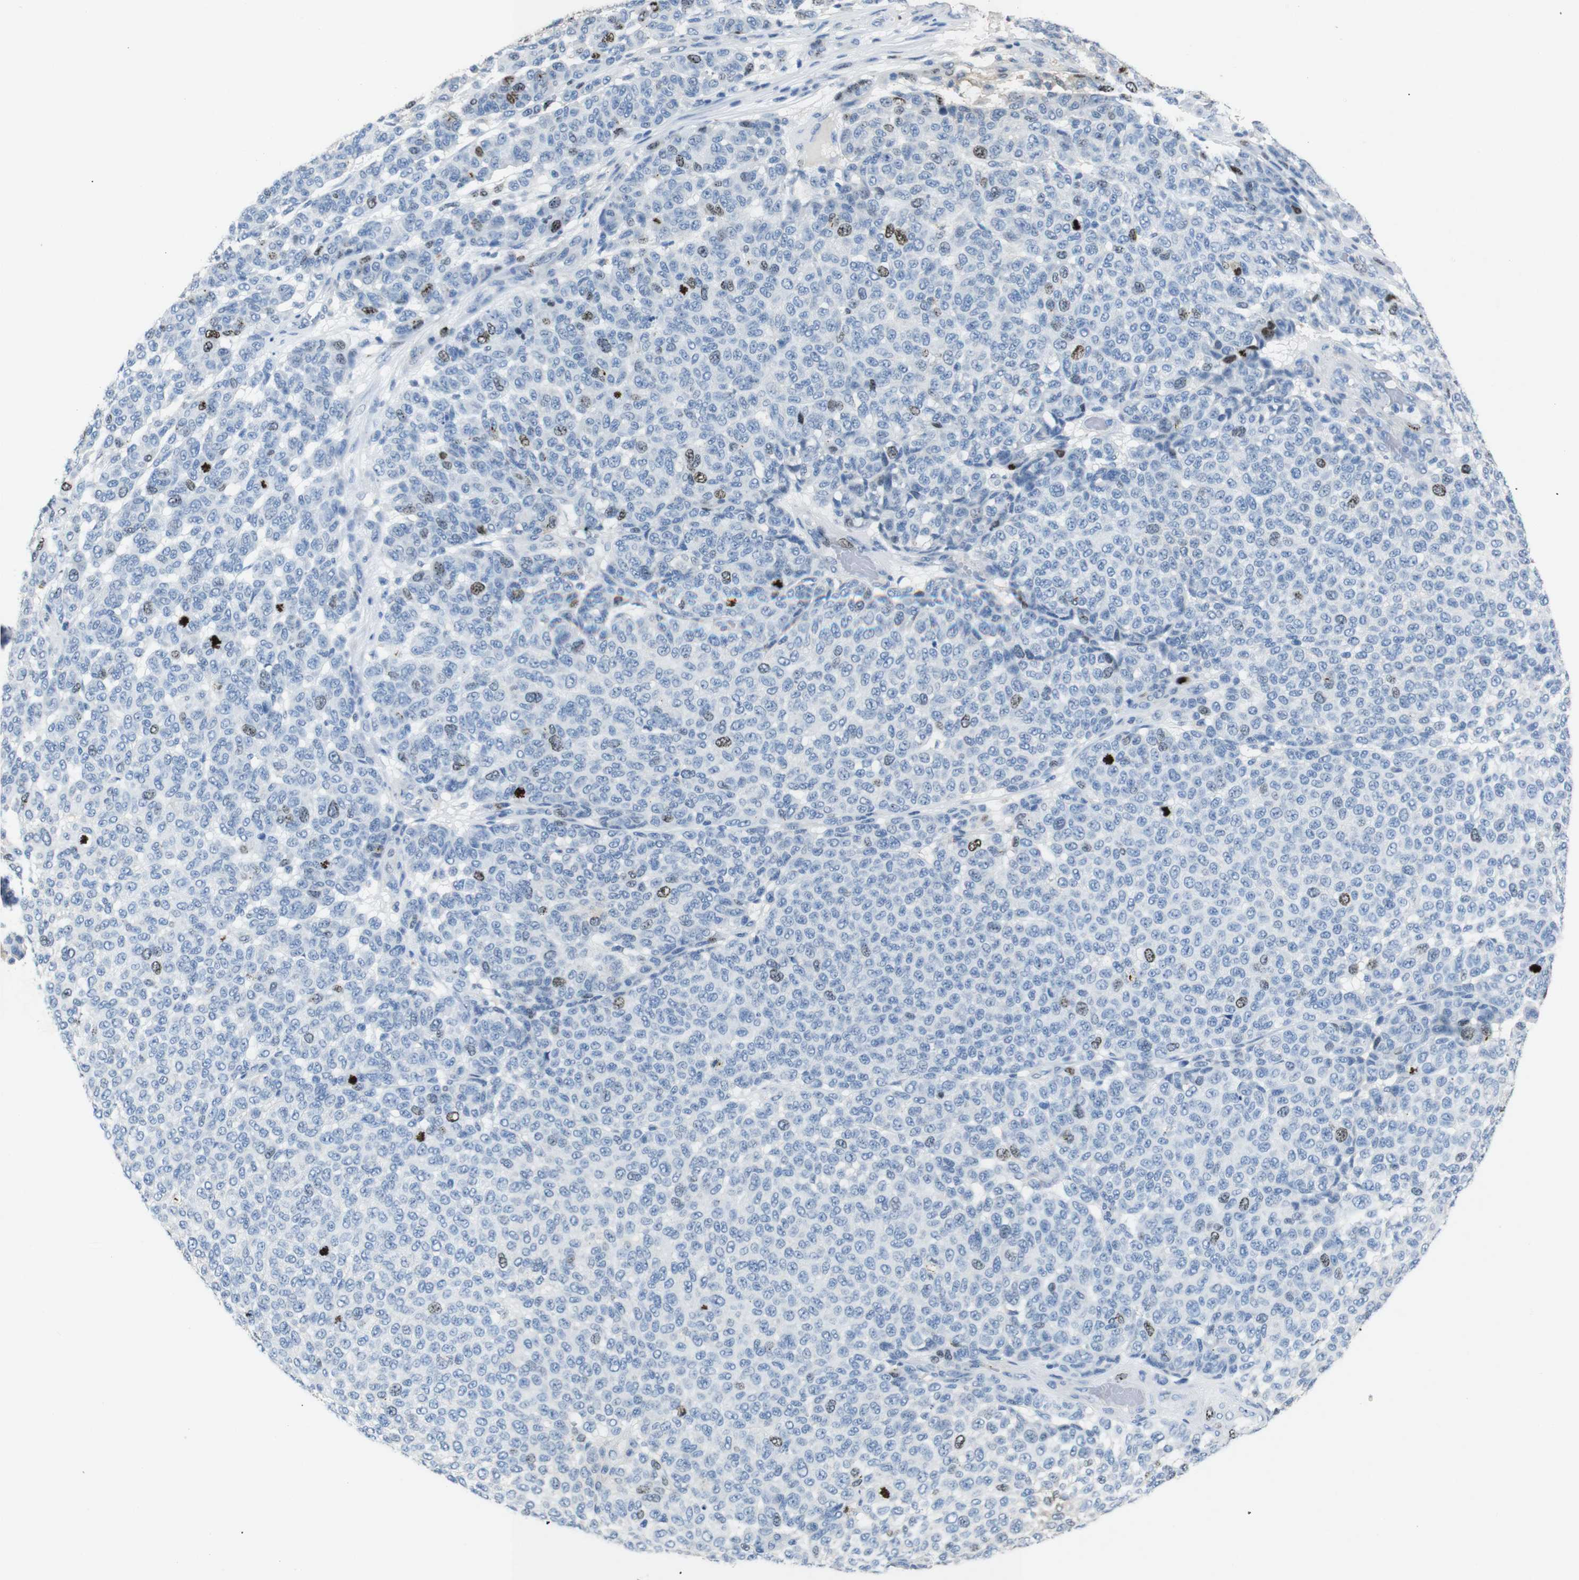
{"staining": {"intensity": "moderate", "quantity": "<25%", "location": "nuclear"}, "tissue": "melanoma", "cell_type": "Tumor cells", "image_type": "cancer", "snomed": [{"axis": "morphology", "description": "Malignant melanoma, NOS"}, {"axis": "topography", "description": "Skin"}], "caption": "Immunohistochemical staining of human melanoma displays low levels of moderate nuclear staining in about <25% of tumor cells. The staining was performed using DAB to visualize the protein expression in brown, while the nuclei were stained in blue with hematoxylin (Magnification: 20x).", "gene": "INCENP", "patient": {"sex": "male", "age": 59}}